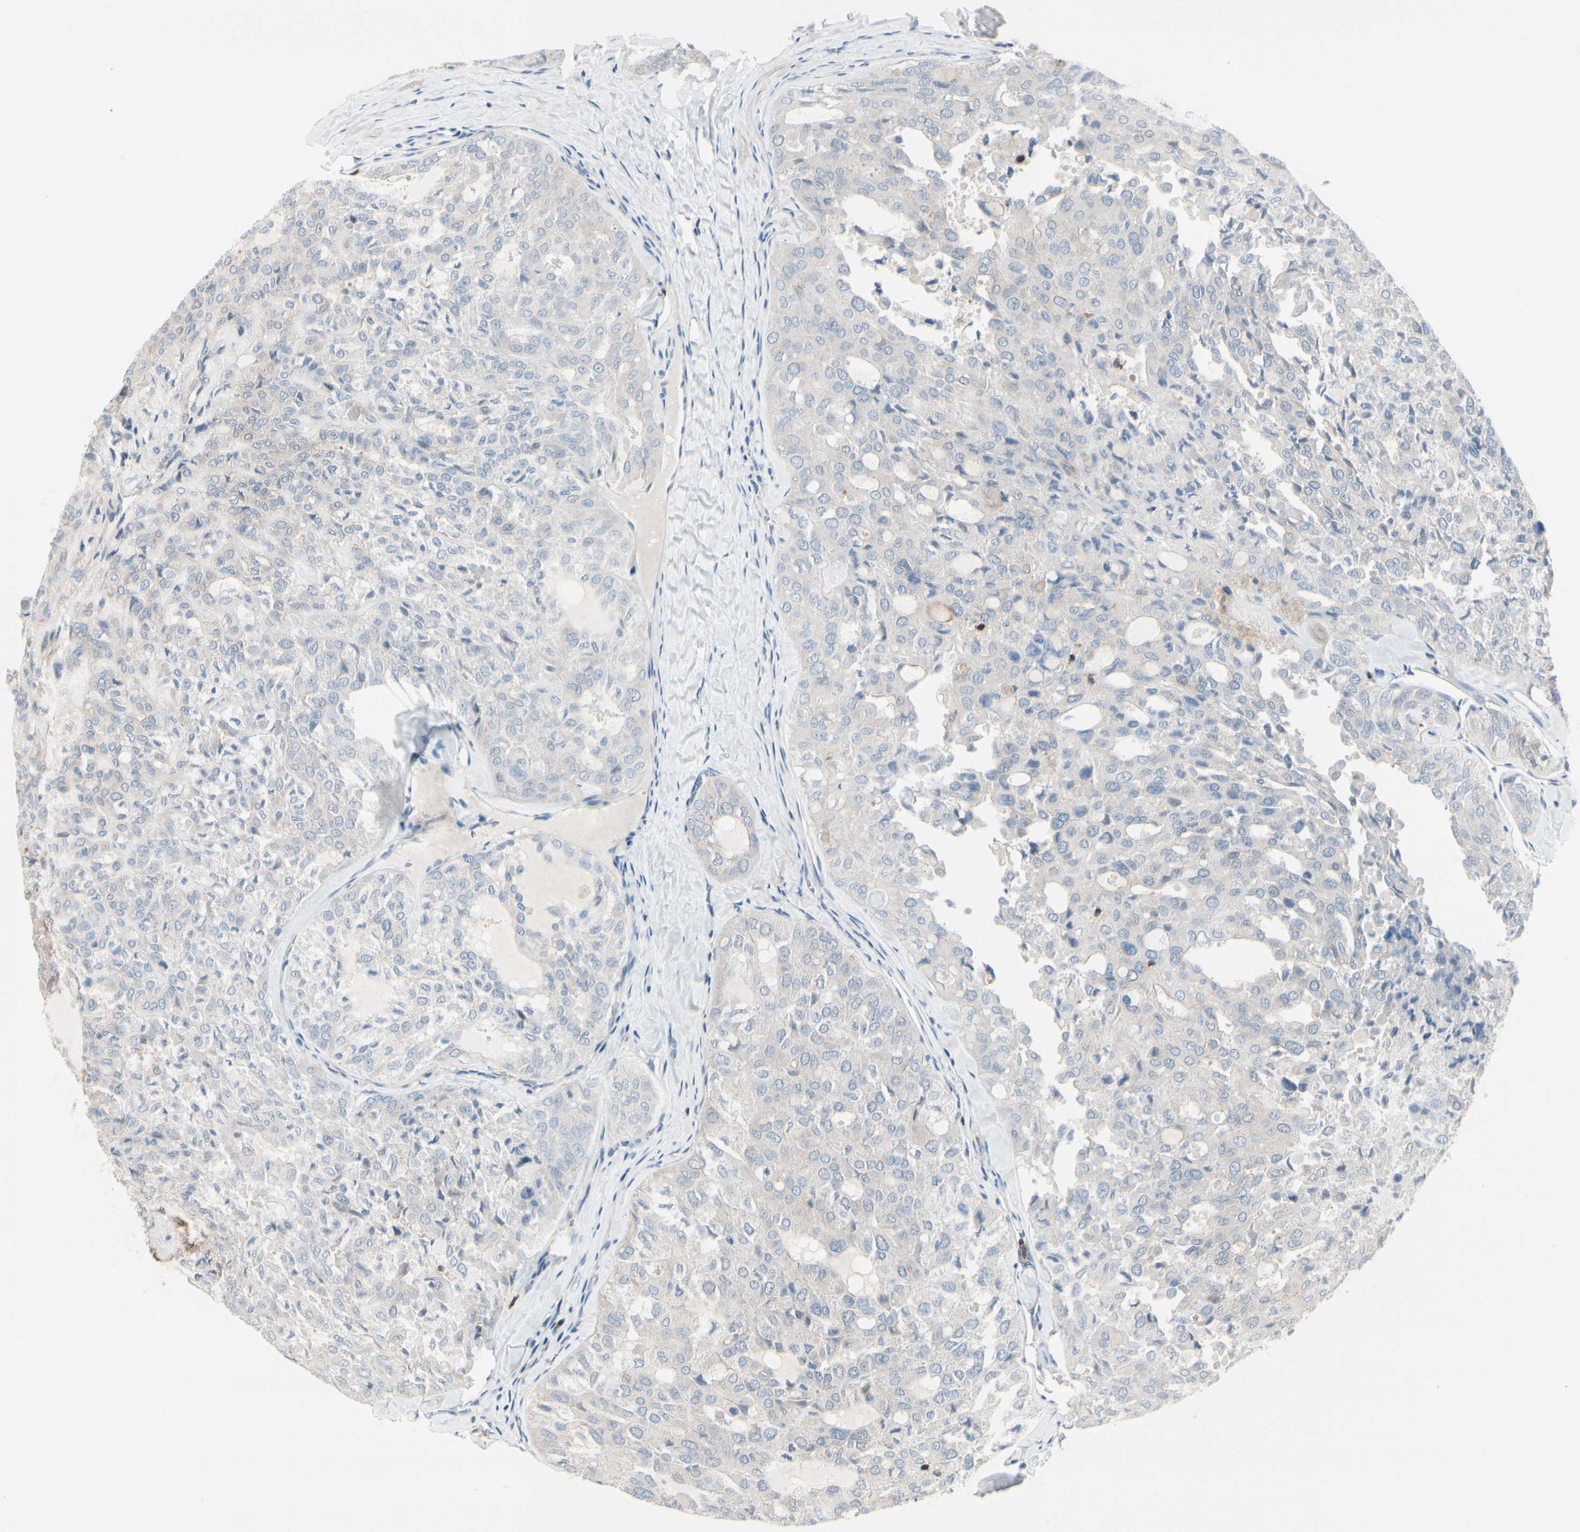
{"staining": {"intensity": "negative", "quantity": "none", "location": "none"}, "tissue": "thyroid cancer", "cell_type": "Tumor cells", "image_type": "cancer", "snomed": [{"axis": "morphology", "description": "Follicular adenoma carcinoma, NOS"}, {"axis": "topography", "description": "Thyroid gland"}], "caption": "Tumor cells are negative for brown protein staining in thyroid follicular adenoma carcinoma. Brightfield microscopy of IHC stained with DAB (brown) and hematoxylin (blue), captured at high magnification.", "gene": "SLC9A3R1", "patient": {"sex": "male", "age": 75}}